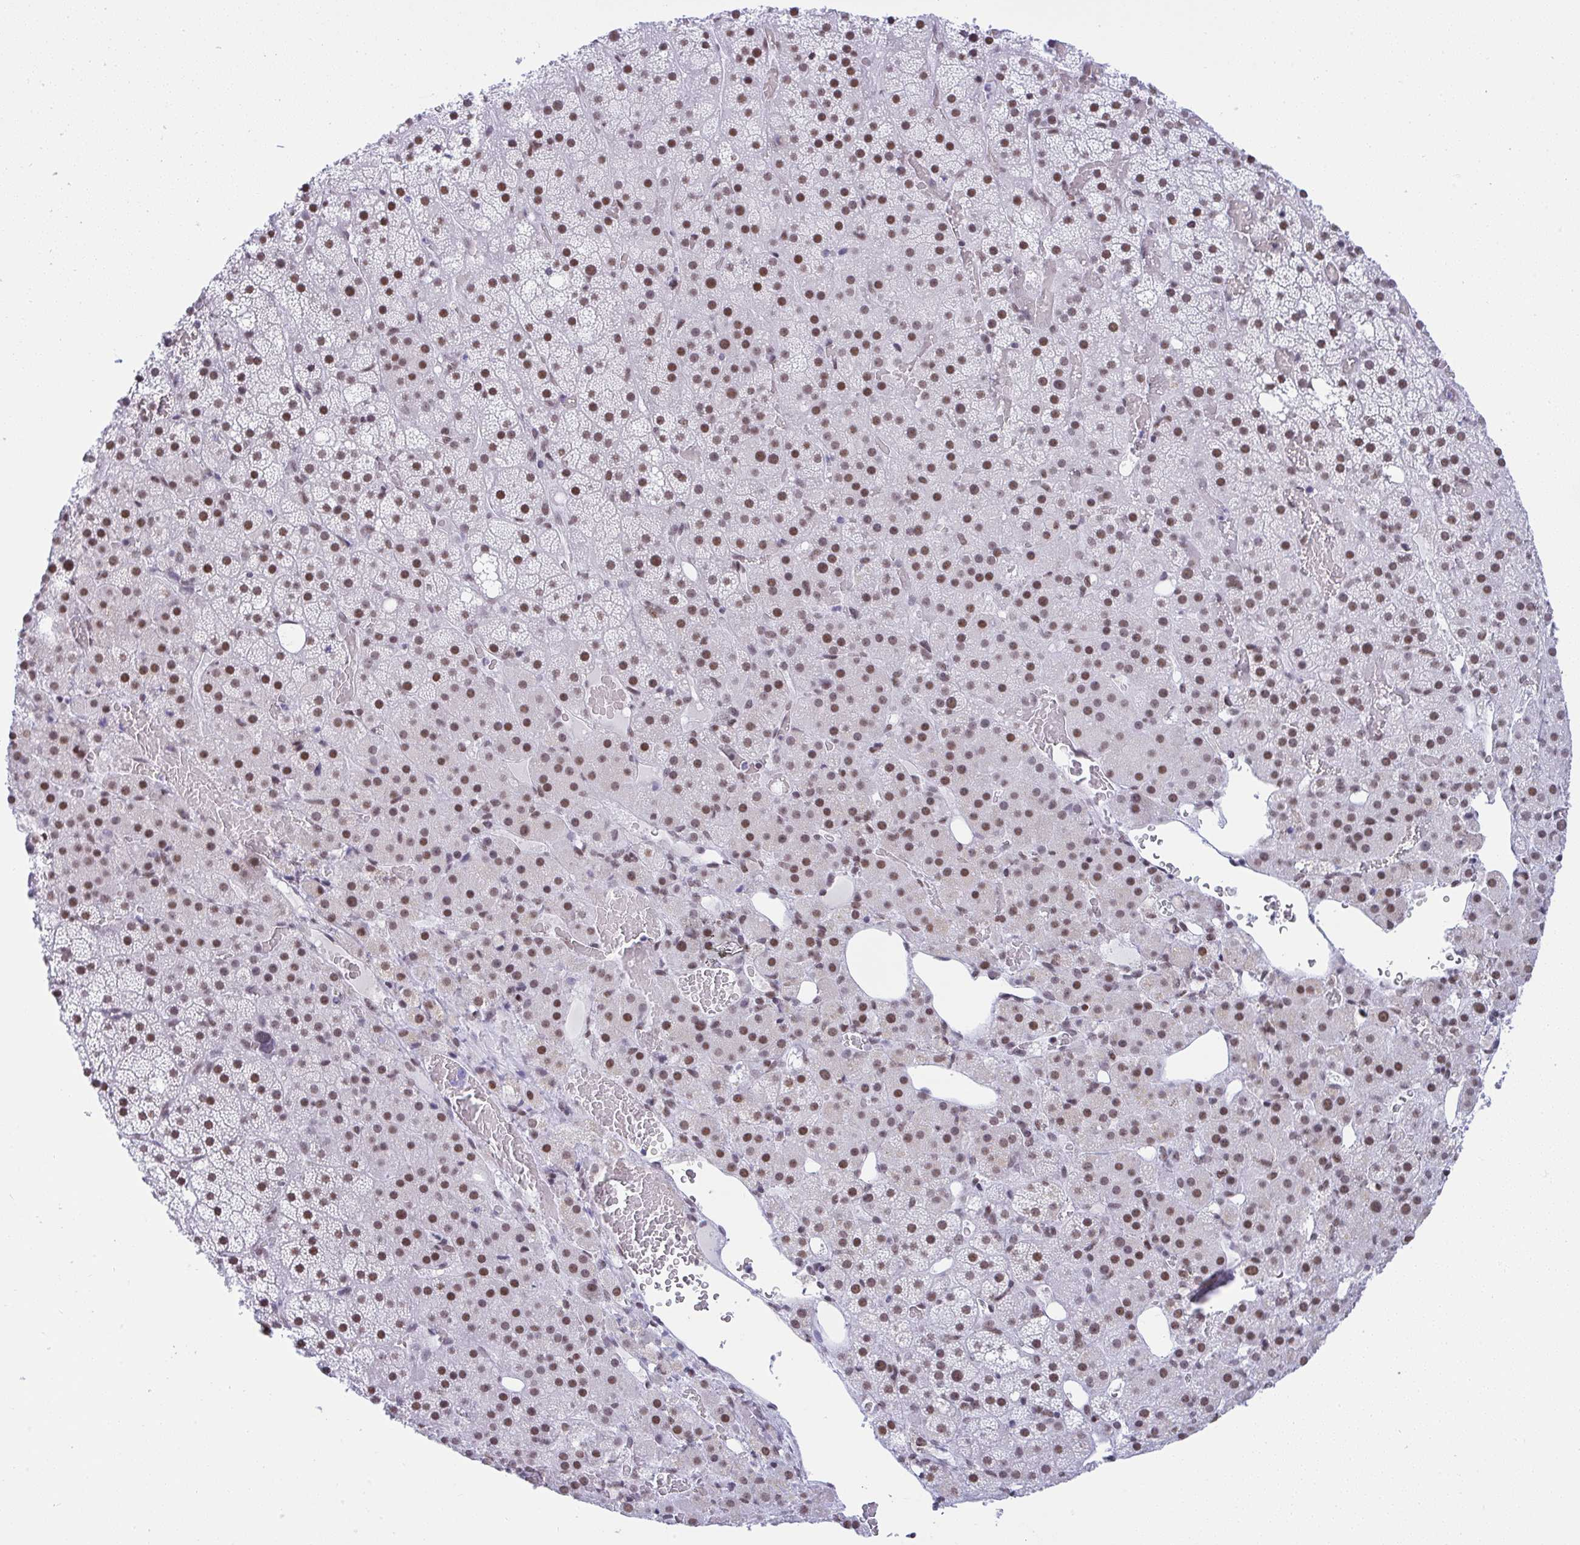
{"staining": {"intensity": "moderate", "quantity": ">75%", "location": "nuclear"}, "tissue": "adrenal gland", "cell_type": "Glandular cells", "image_type": "normal", "snomed": [{"axis": "morphology", "description": "Normal tissue, NOS"}, {"axis": "topography", "description": "Adrenal gland"}], "caption": "Human adrenal gland stained with a brown dye reveals moderate nuclear positive expression in approximately >75% of glandular cells.", "gene": "DDX52", "patient": {"sex": "male", "age": 53}}